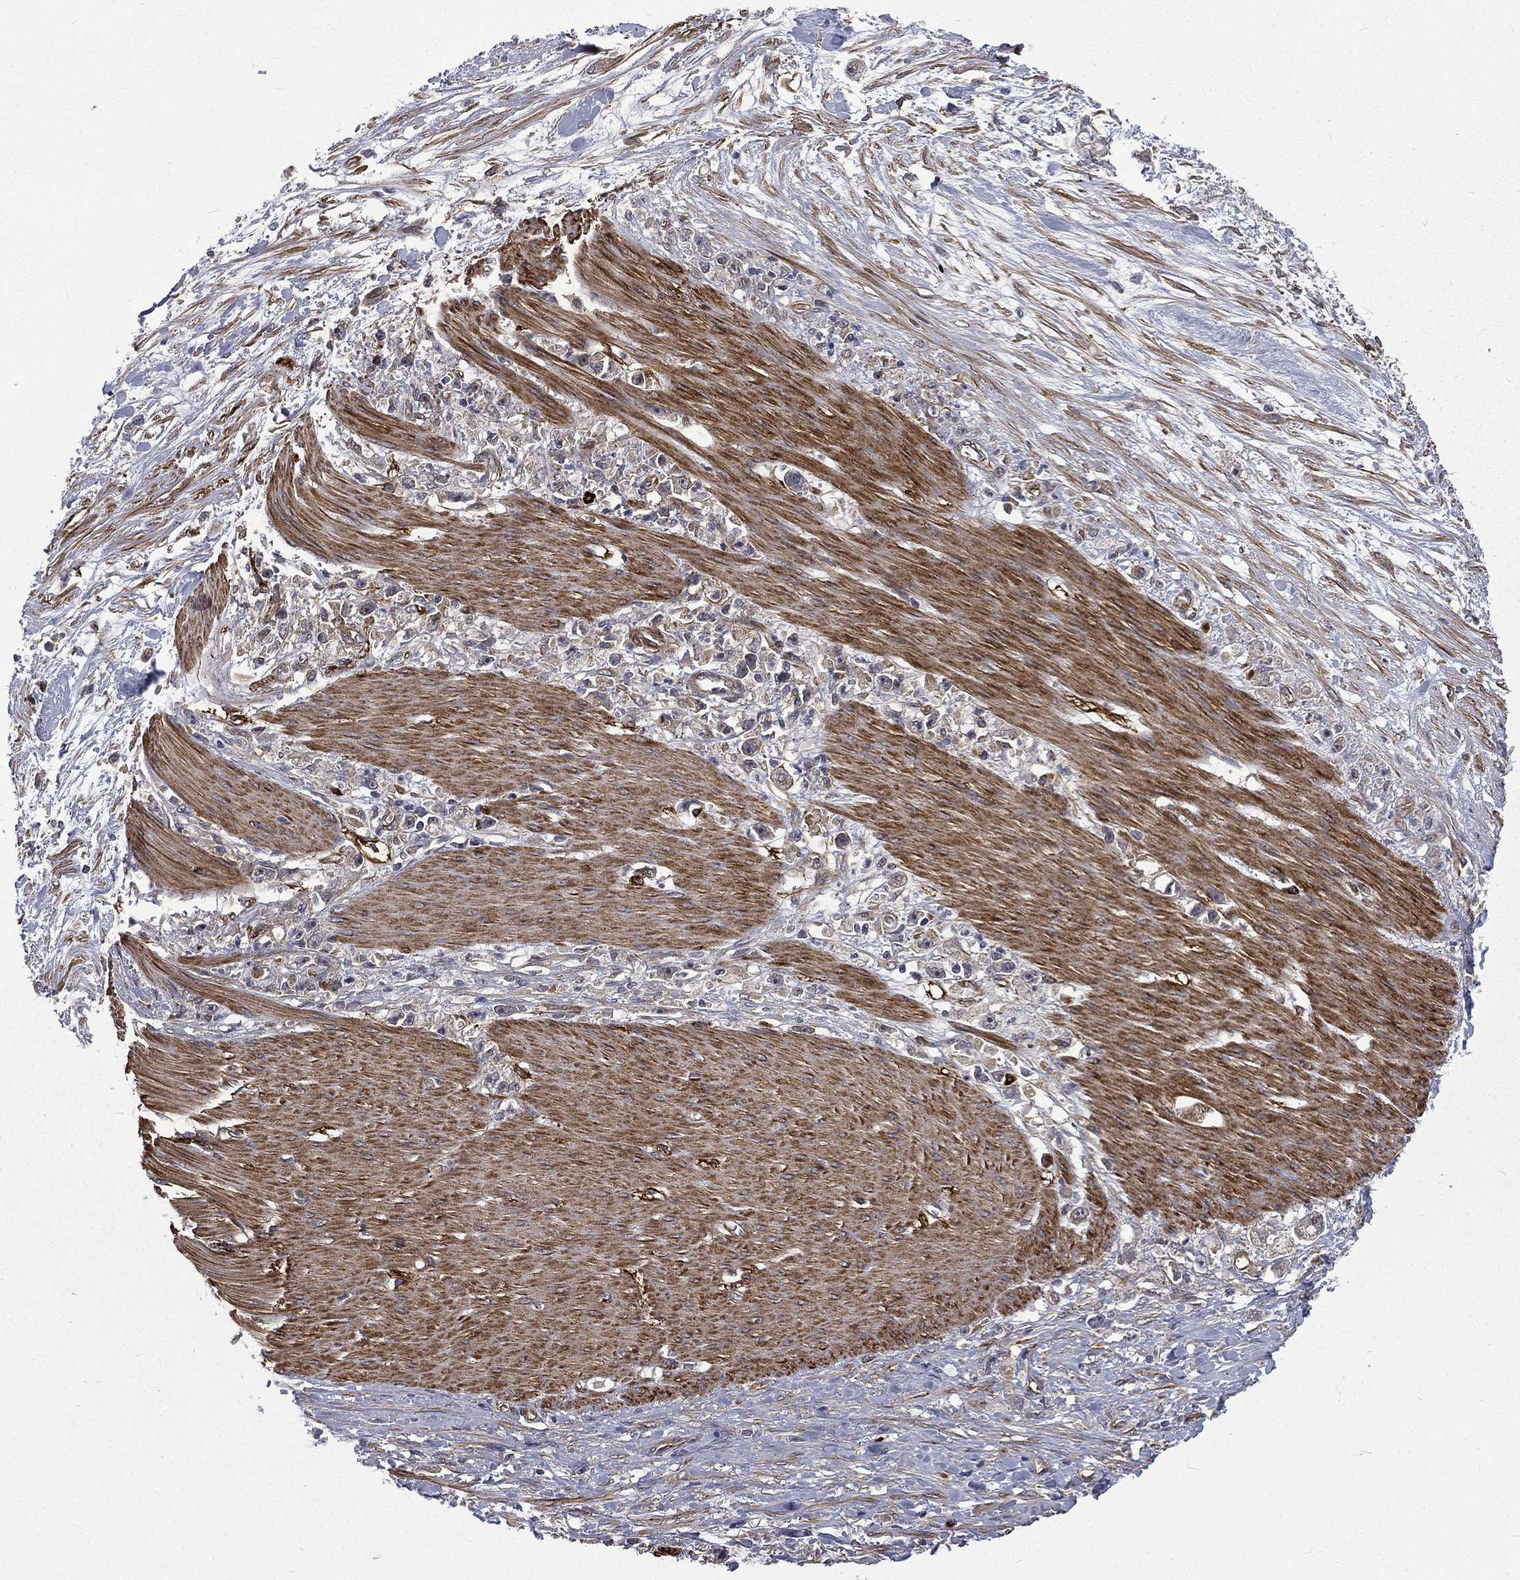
{"staining": {"intensity": "negative", "quantity": "none", "location": "none"}, "tissue": "stomach cancer", "cell_type": "Tumor cells", "image_type": "cancer", "snomed": [{"axis": "morphology", "description": "Adenocarcinoma, NOS"}, {"axis": "topography", "description": "Stomach"}], "caption": "This photomicrograph is of stomach cancer (adenocarcinoma) stained with IHC to label a protein in brown with the nuclei are counter-stained blue. There is no staining in tumor cells.", "gene": "PPFIBP1", "patient": {"sex": "female", "age": 59}}